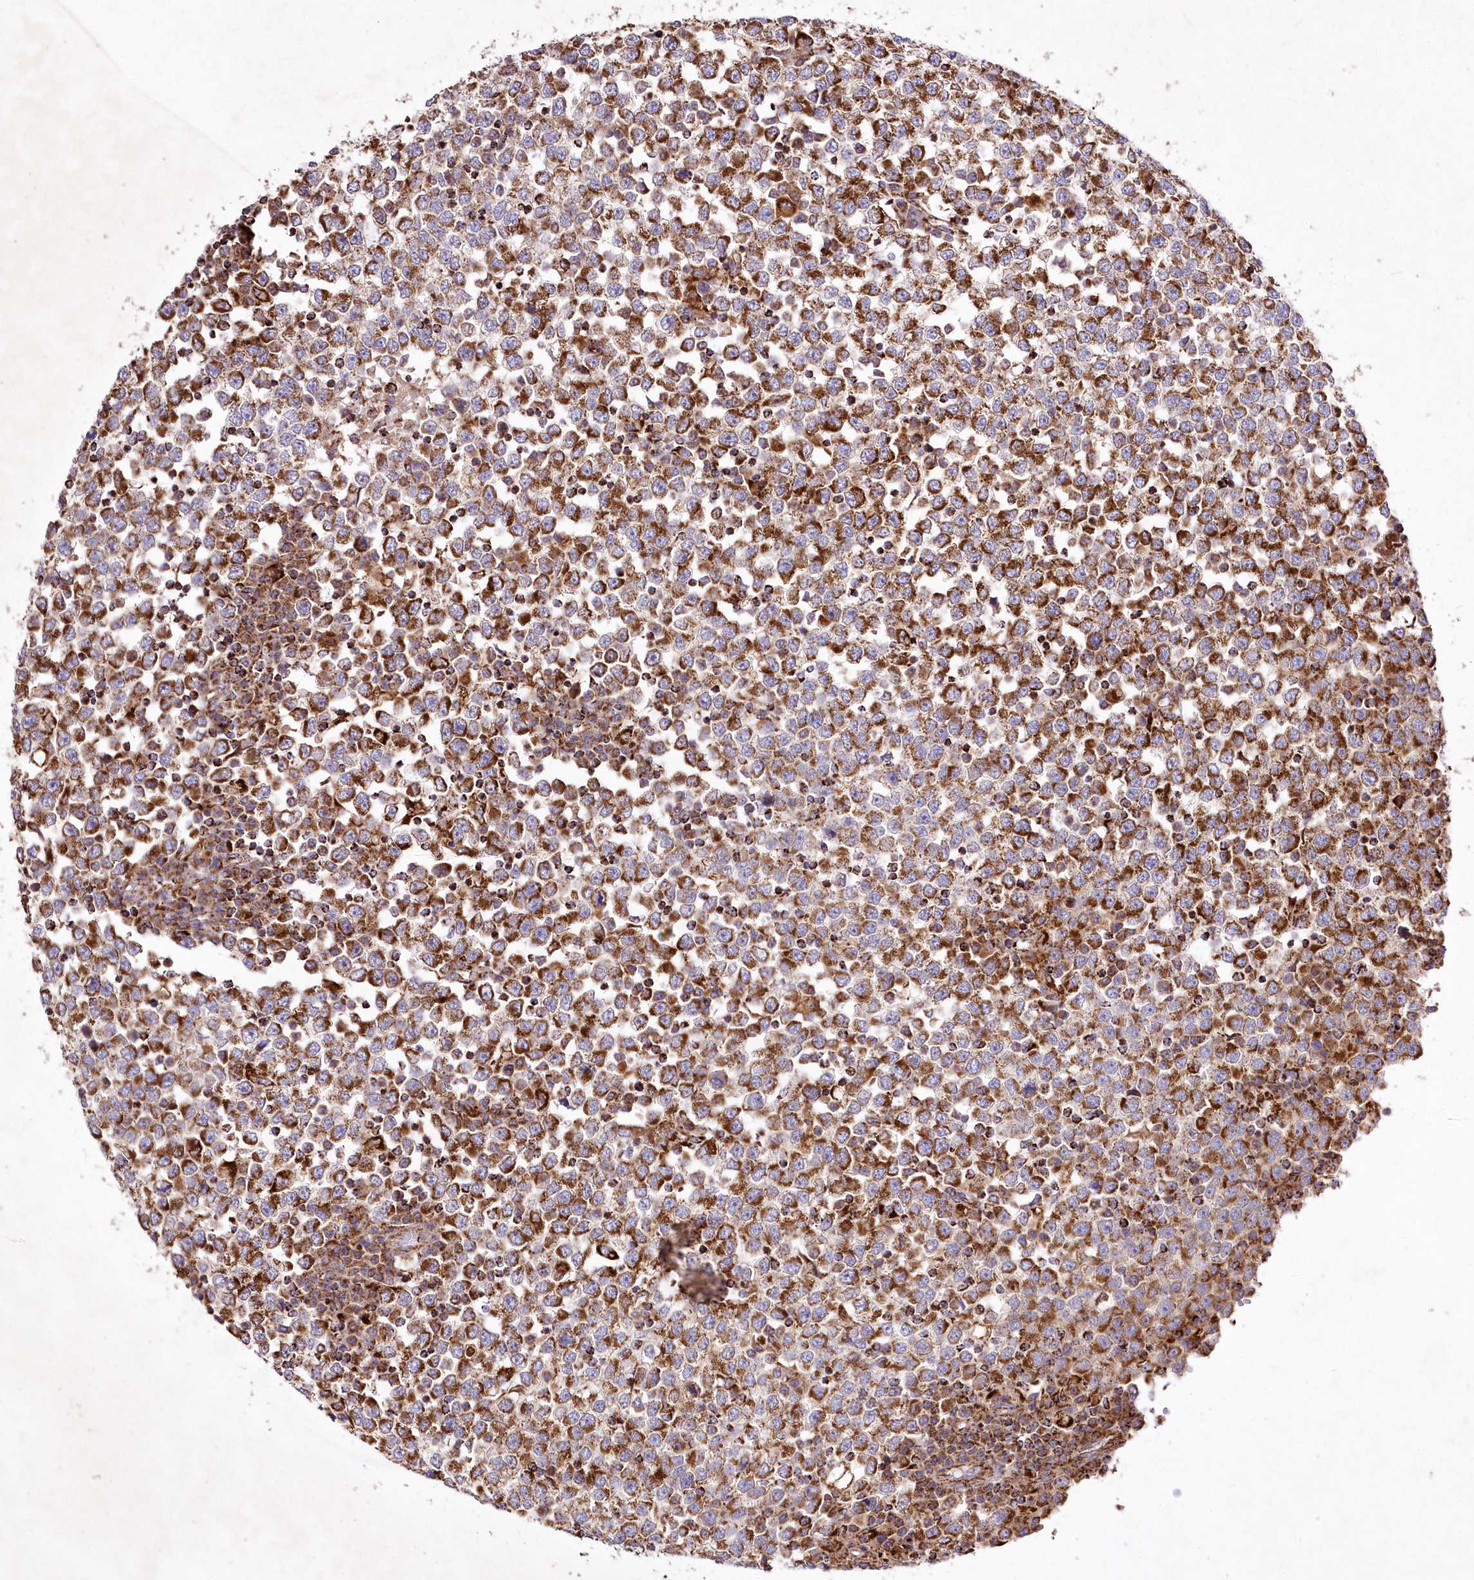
{"staining": {"intensity": "strong", "quantity": ">75%", "location": "cytoplasmic/membranous"}, "tissue": "testis cancer", "cell_type": "Tumor cells", "image_type": "cancer", "snomed": [{"axis": "morphology", "description": "Seminoma, NOS"}, {"axis": "topography", "description": "Testis"}], "caption": "Tumor cells reveal high levels of strong cytoplasmic/membranous expression in approximately >75% of cells in testis cancer (seminoma).", "gene": "ASNSD1", "patient": {"sex": "male", "age": 65}}